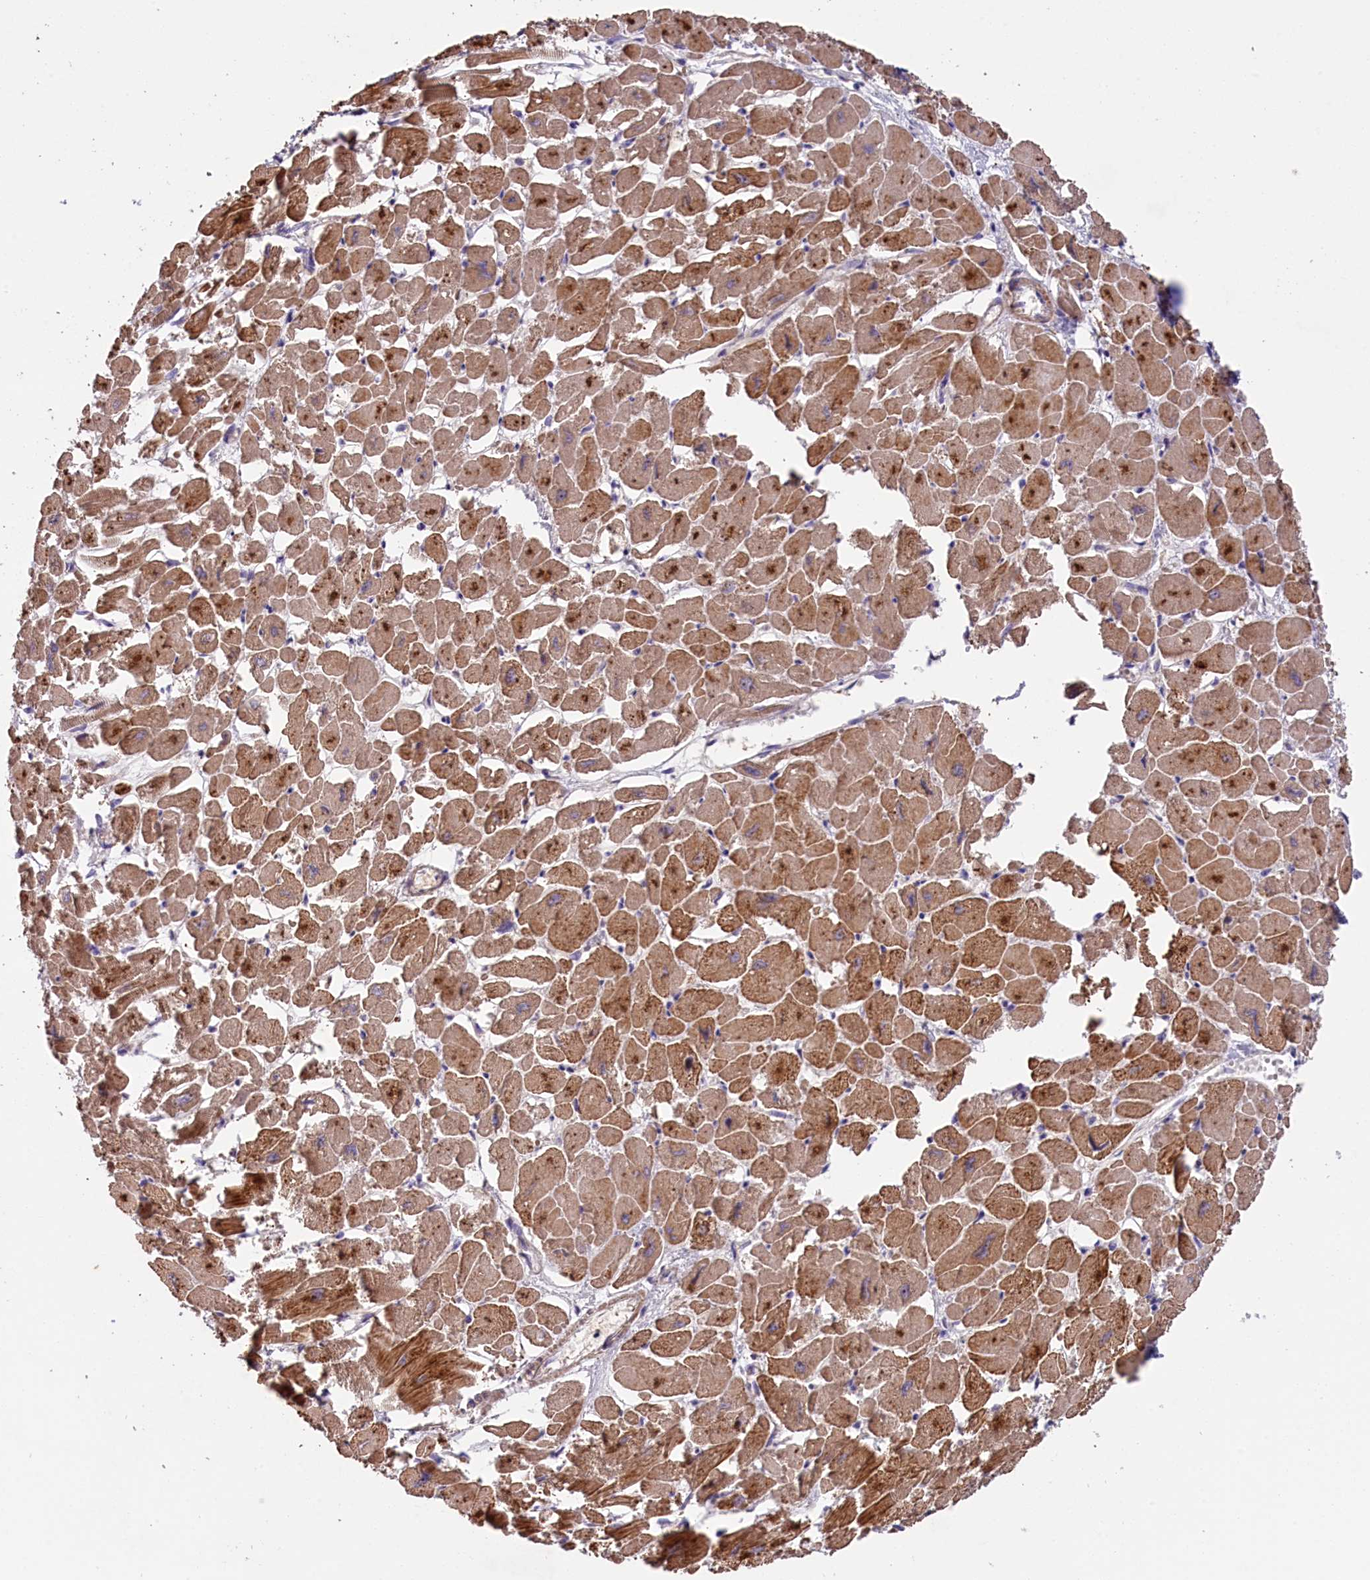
{"staining": {"intensity": "moderate", "quantity": ">75%", "location": "cytoplasmic/membranous"}, "tissue": "heart muscle", "cell_type": "Cardiomyocytes", "image_type": "normal", "snomed": [{"axis": "morphology", "description": "Normal tissue, NOS"}, {"axis": "topography", "description": "Heart"}], "caption": "A brown stain shows moderate cytoplasmic/membranous expression of a protein in cardiomyocytes of normal human heart muscle. (Stains: DAB (3,3'-diaminobenzidine) in brown, nuclei in blue, Microscopy: brightfield microscopy at high magnification).", "gene": "DNAJB9", "patient": {"sex": "male", "age": 54}}